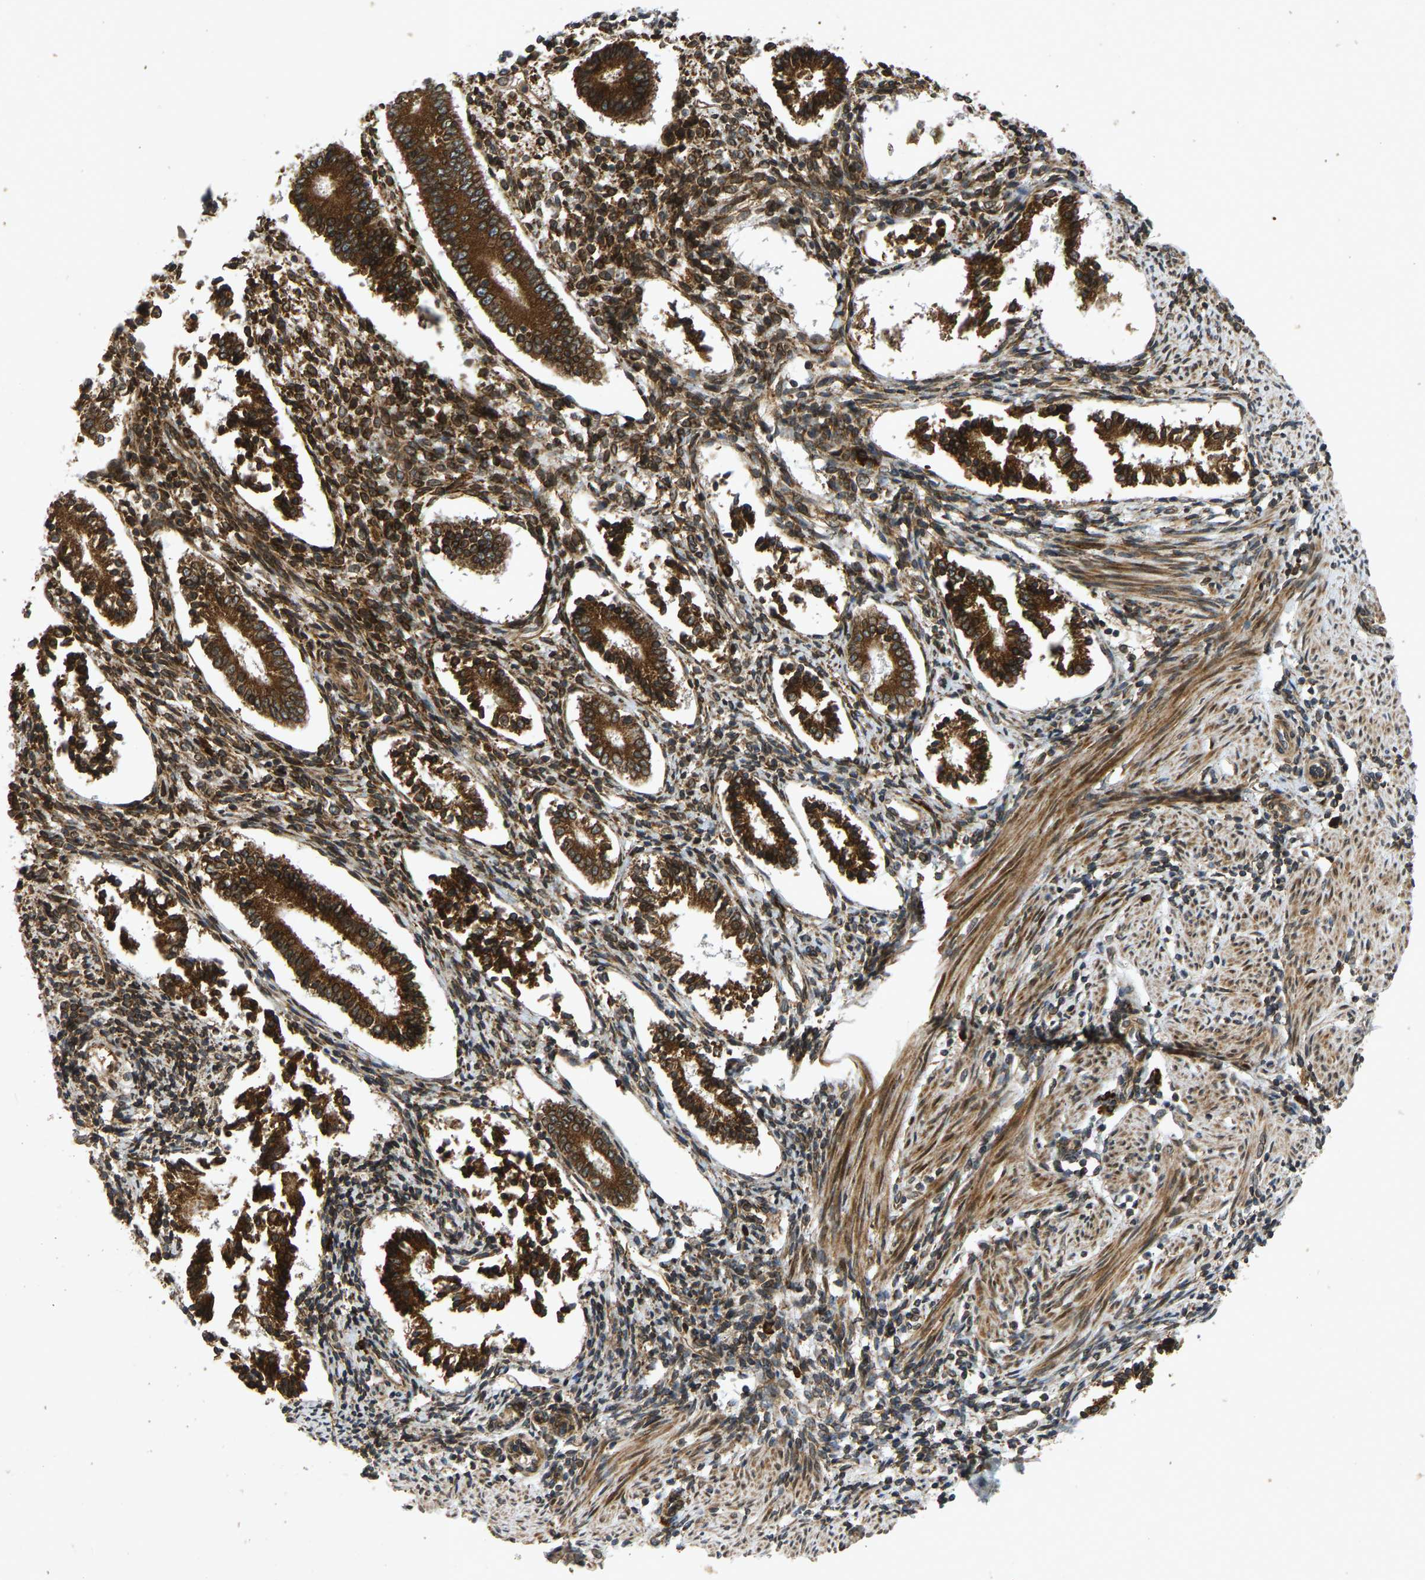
{"staining": {"intensity": "strong", "quantity": ">75%", "location": "cytoplasmic/membranous"}, "tissue": "endometrium", "cell_type": "Cells in endometrial stroma", "image_type": "normal", "snomed": [{"axis": "morphology", "description": "Normal tissue, NOS"}, {"axis": "topography", "description": "Endometrium"}], "caption": "Immunohistochemistry (IHC) staining of benign endometrium, which reveals high levels of strong cytoplasmic/membranous positivity in about >75% of cells in endometrial stroma indicating strong cytoplasmic/membranous protein positivity. The staining was performed using DAB (brown) for protein detection and nuclei were counterstained in hematoxylin (blue).", "gene": "RPN2", "patient": {"sex": "female", "age": 42}}